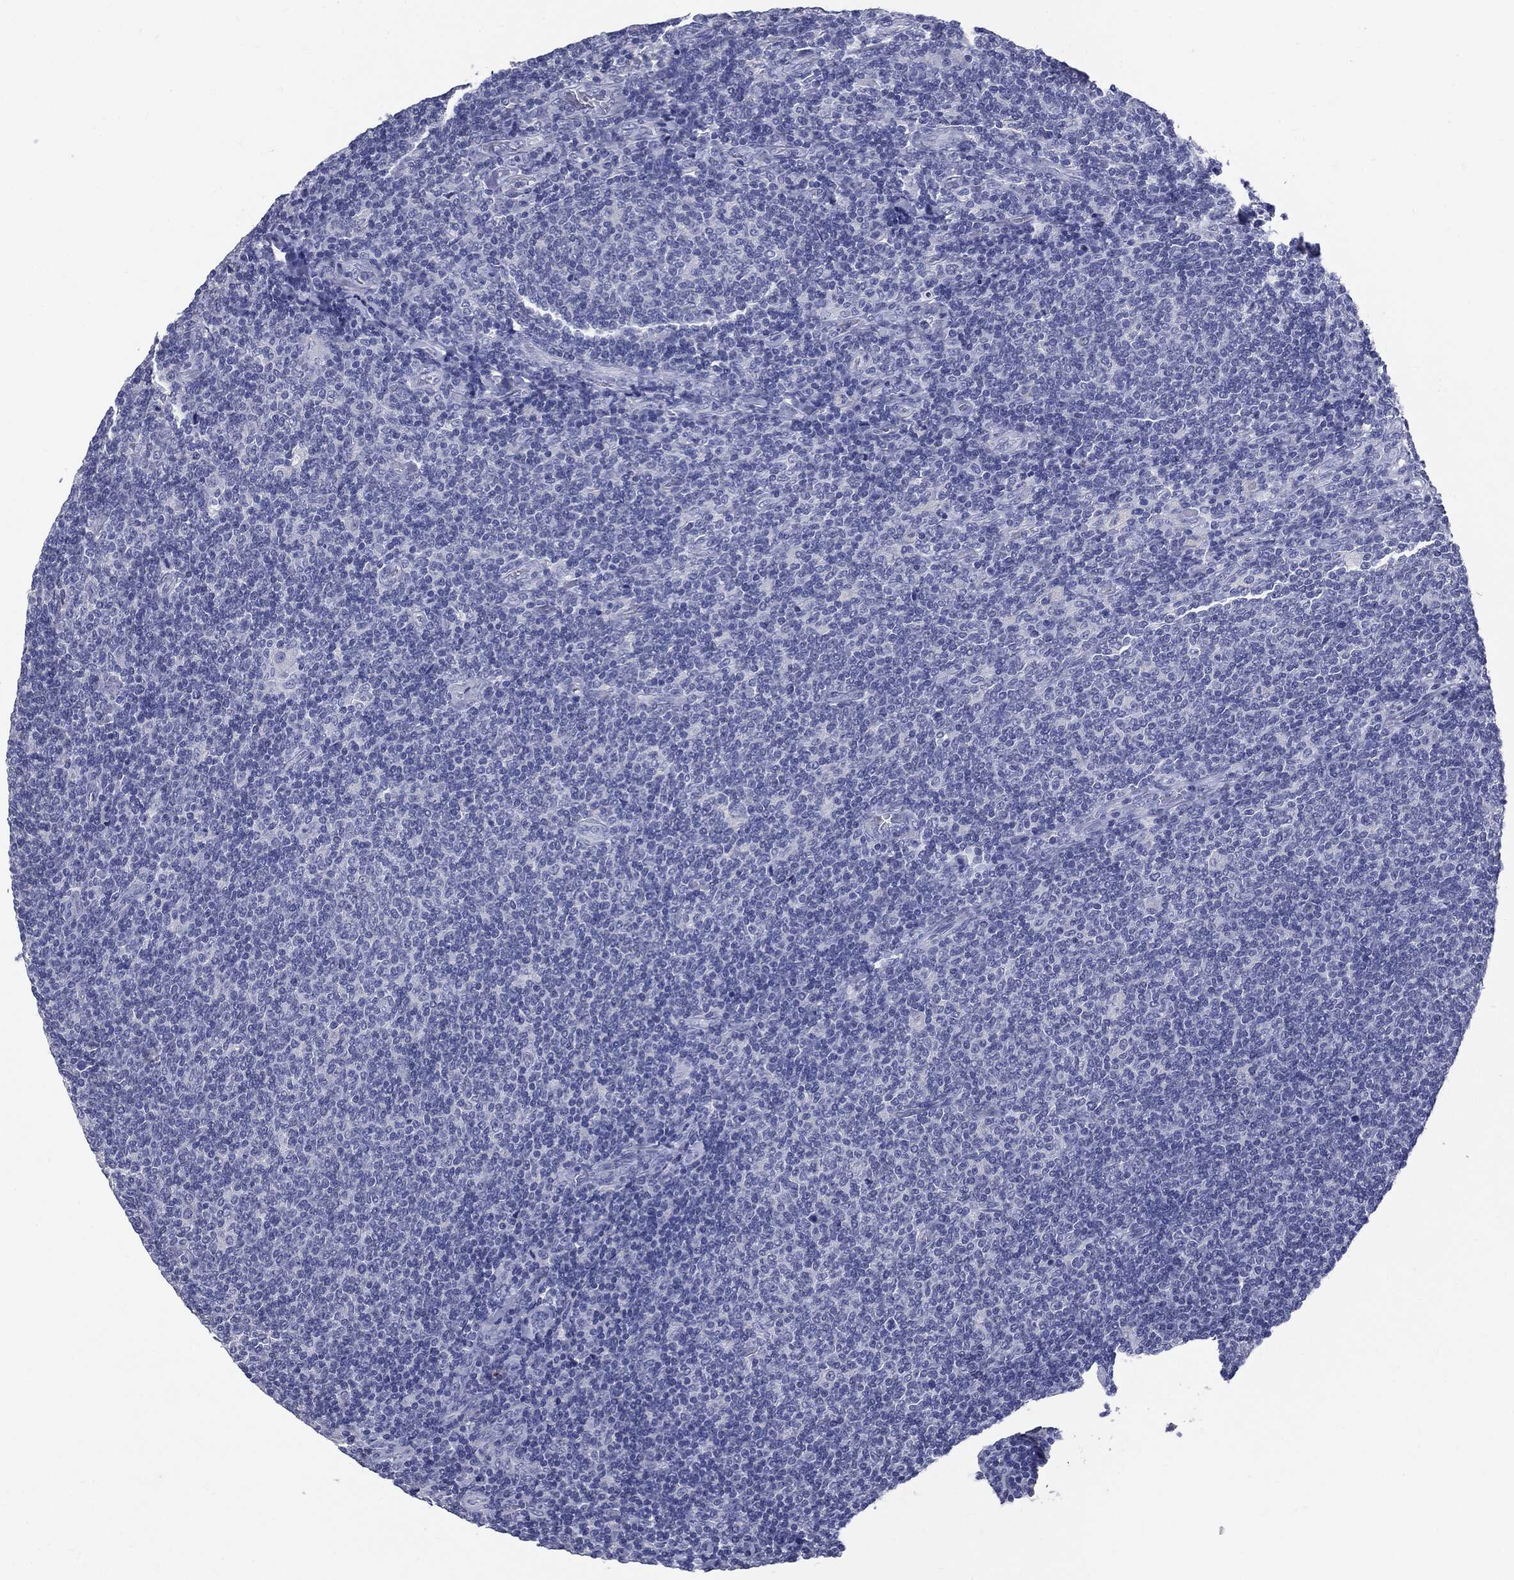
{"staining": {"intensity": "negative", "quantity": "none", "location": "none"}, "tissue": "lymphoma", "cell_type": "Tumor cells", "image_type": "cancer", "snomed": [{"axis": "morphology", "description": "Malignant lymphoma, non-Hodgkin's type, Low grade"}, {"axis": "topography", "description": "Lymph node"}], "caption": "High power microscopy histopathology image of an immunohistochemistry image of lymphoma, revealing no significant positivity in tumor cells.", "gene": "TSHB", "patient": {"sex": "male", "age": 52}}